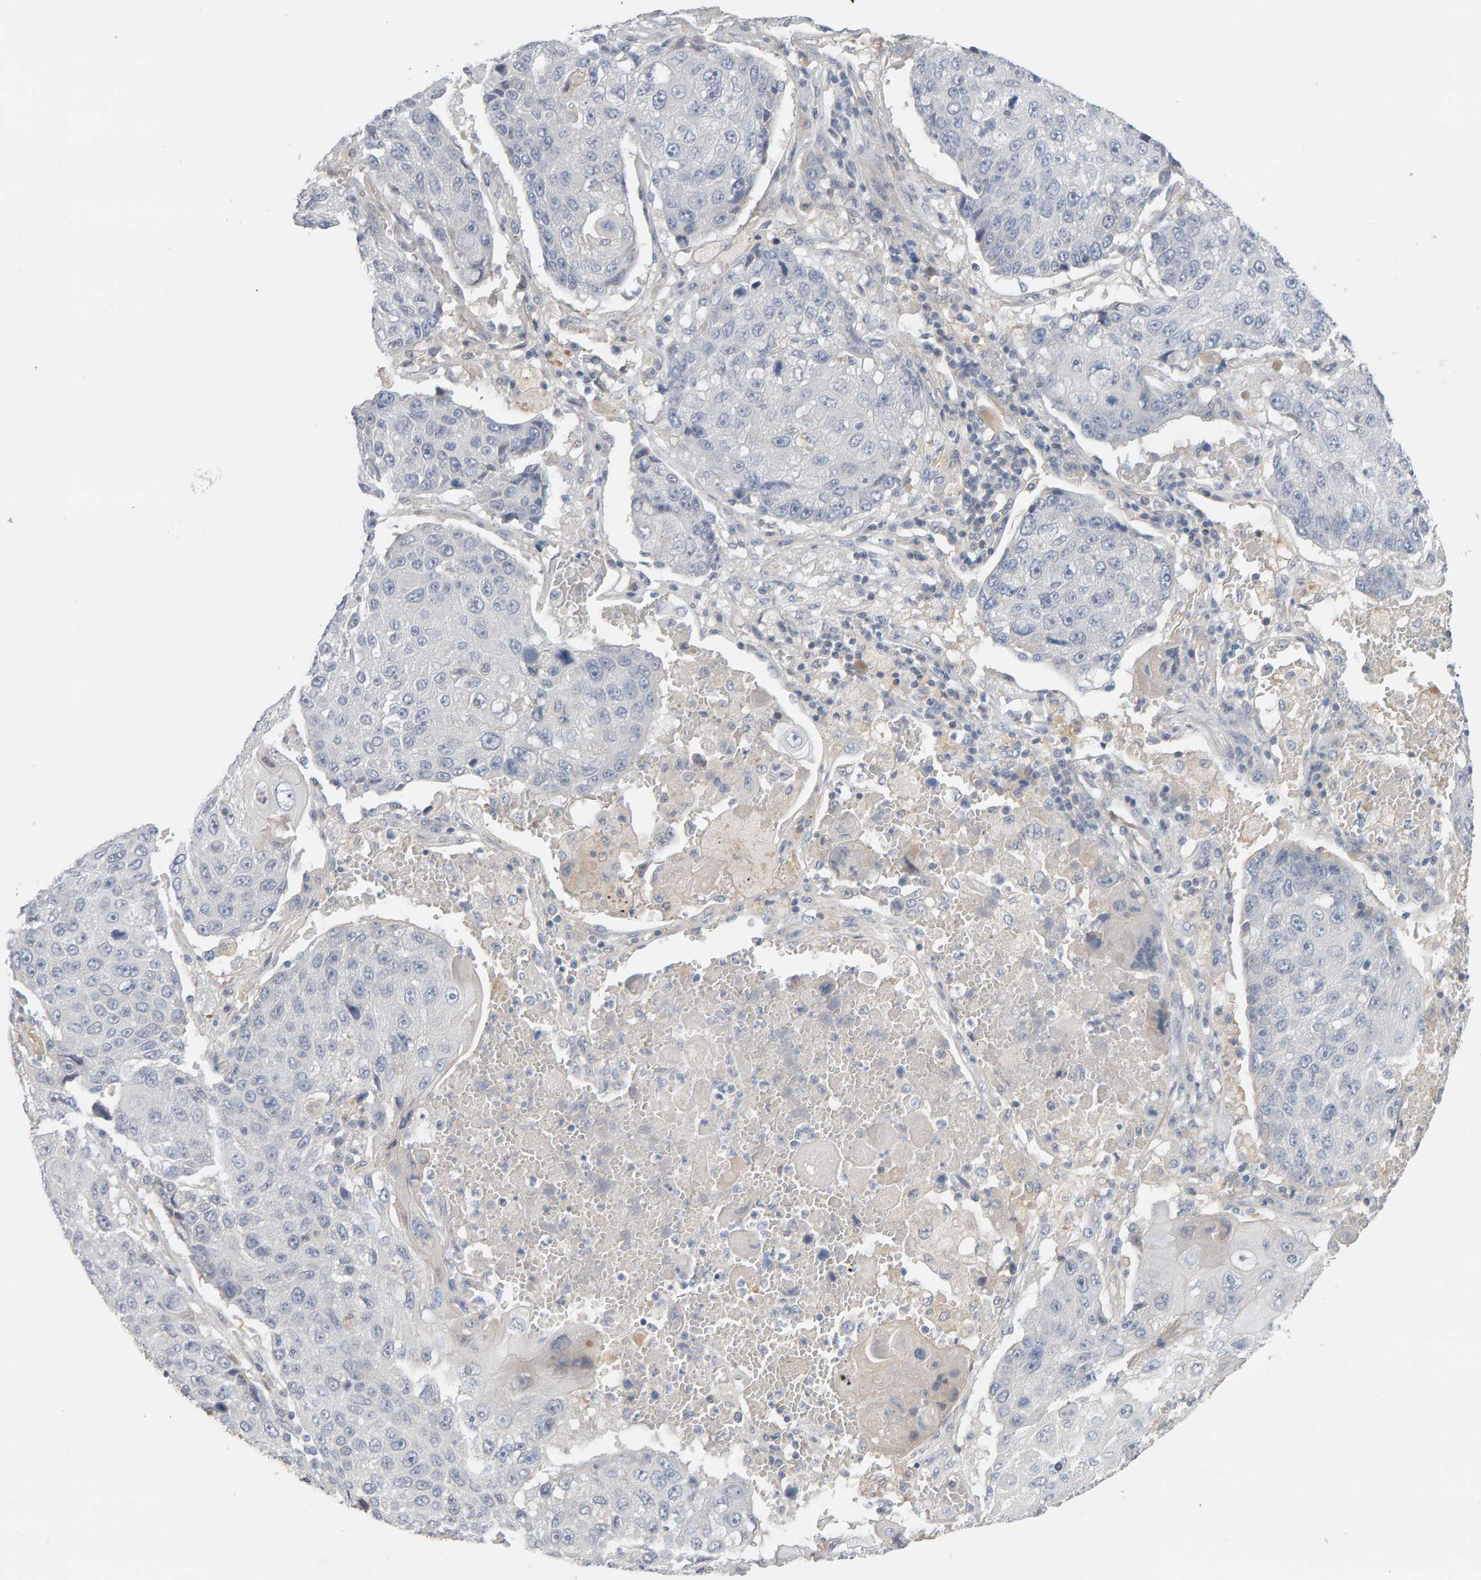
{"staining": {"intensity": "negative", "quantity": "none", "location": "none"}, "tissue": "lung cancer", "cell_type": "Tumor cells", "image_type": "cancer", "snomed": [{"axis": "morphology", "description": "Squamous cell carcinoma, NOS"}, {"axis": "topography", "description": "Lung"}], "caption": "Immunohistochemistry (IHC) of lung squamous cell carcinoma displays no positivity in tumor cells. Nuclei are stained in blue.", "gene": "GFUS", "patient": {"sex": "male", "age": 61}}